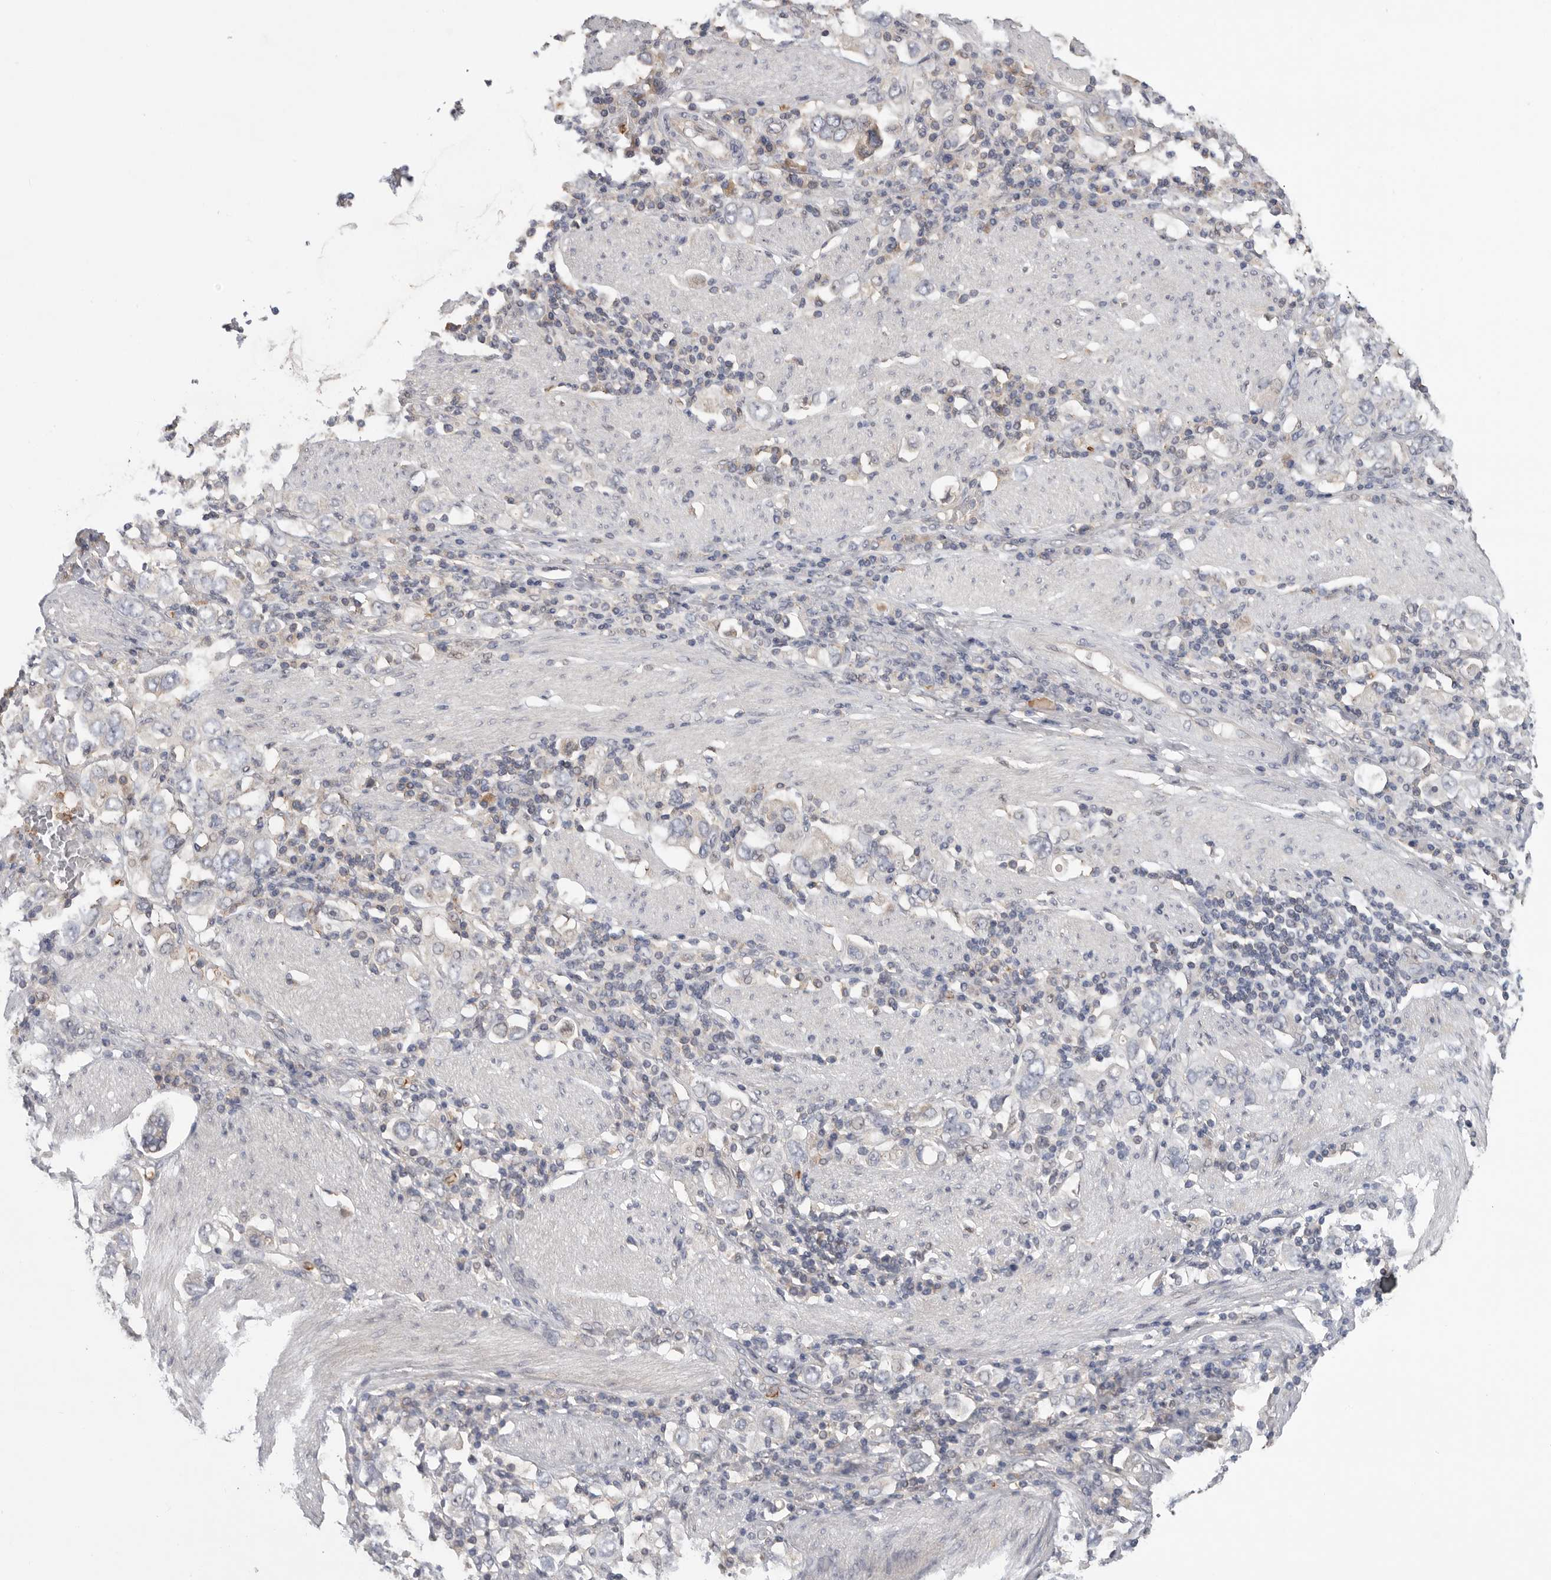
{"staining": {"intensity": "negative", "quantity": "none", "location": "none"}, "tissue": "stomach cancer", "cell_type": "Tumor cells", "image_type": "cancer", "snomed": [{"axis": "morphology", "description": "Adenocarcinoma, NOS"}, {"axis": "topography", "description": "Stomach, upper"}], "caption": "High magnification brightfield microscopy of adenocarcinoma (stomach) stained with DAB (3,3'-diaminobenzidine) (brown) and counterstained with hematoxylin (blue): tumor cells show no significant staining.", "gene": "KLK5", "patient": {"sex": "male", "age": 62}}